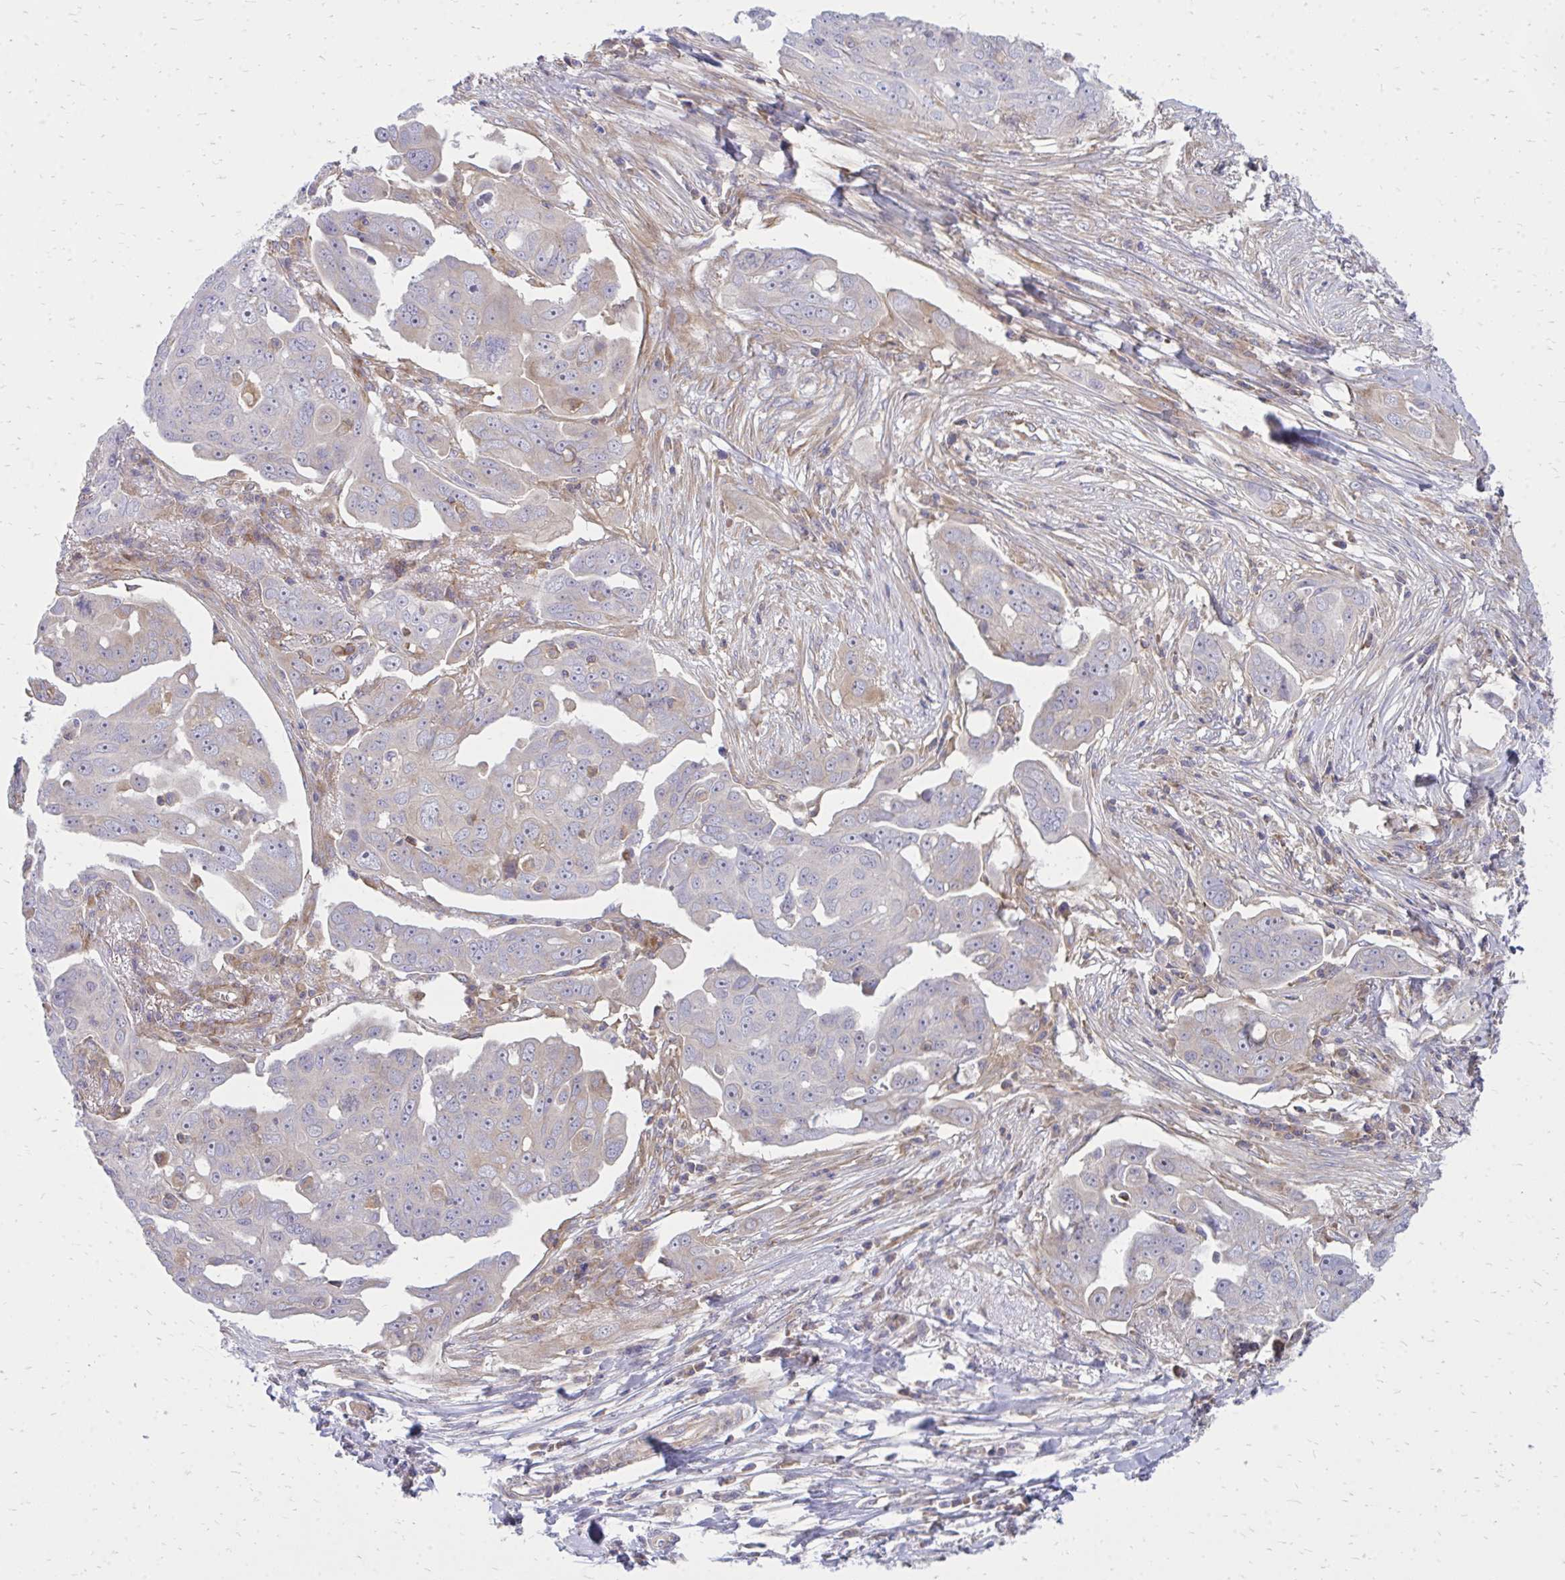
{"staining": {"intensity": "negative", "quantity": "none", "location": "none"}, "tissue": "ovarian cancer", "cell_type": "Tumor cells", "image_type": "cancer", "snomed": [{"axis": "morphology", "description": "Carcinoma, endometroid"}, {"axis": "topography", "description": "Ovary"}], "caption": "The histopathology image shows no staining of tumor cells in ovarian cancer (endometroid carcinoma).", "gene": "ASAP1", "patient": {"sex": "female", "age": 70}}